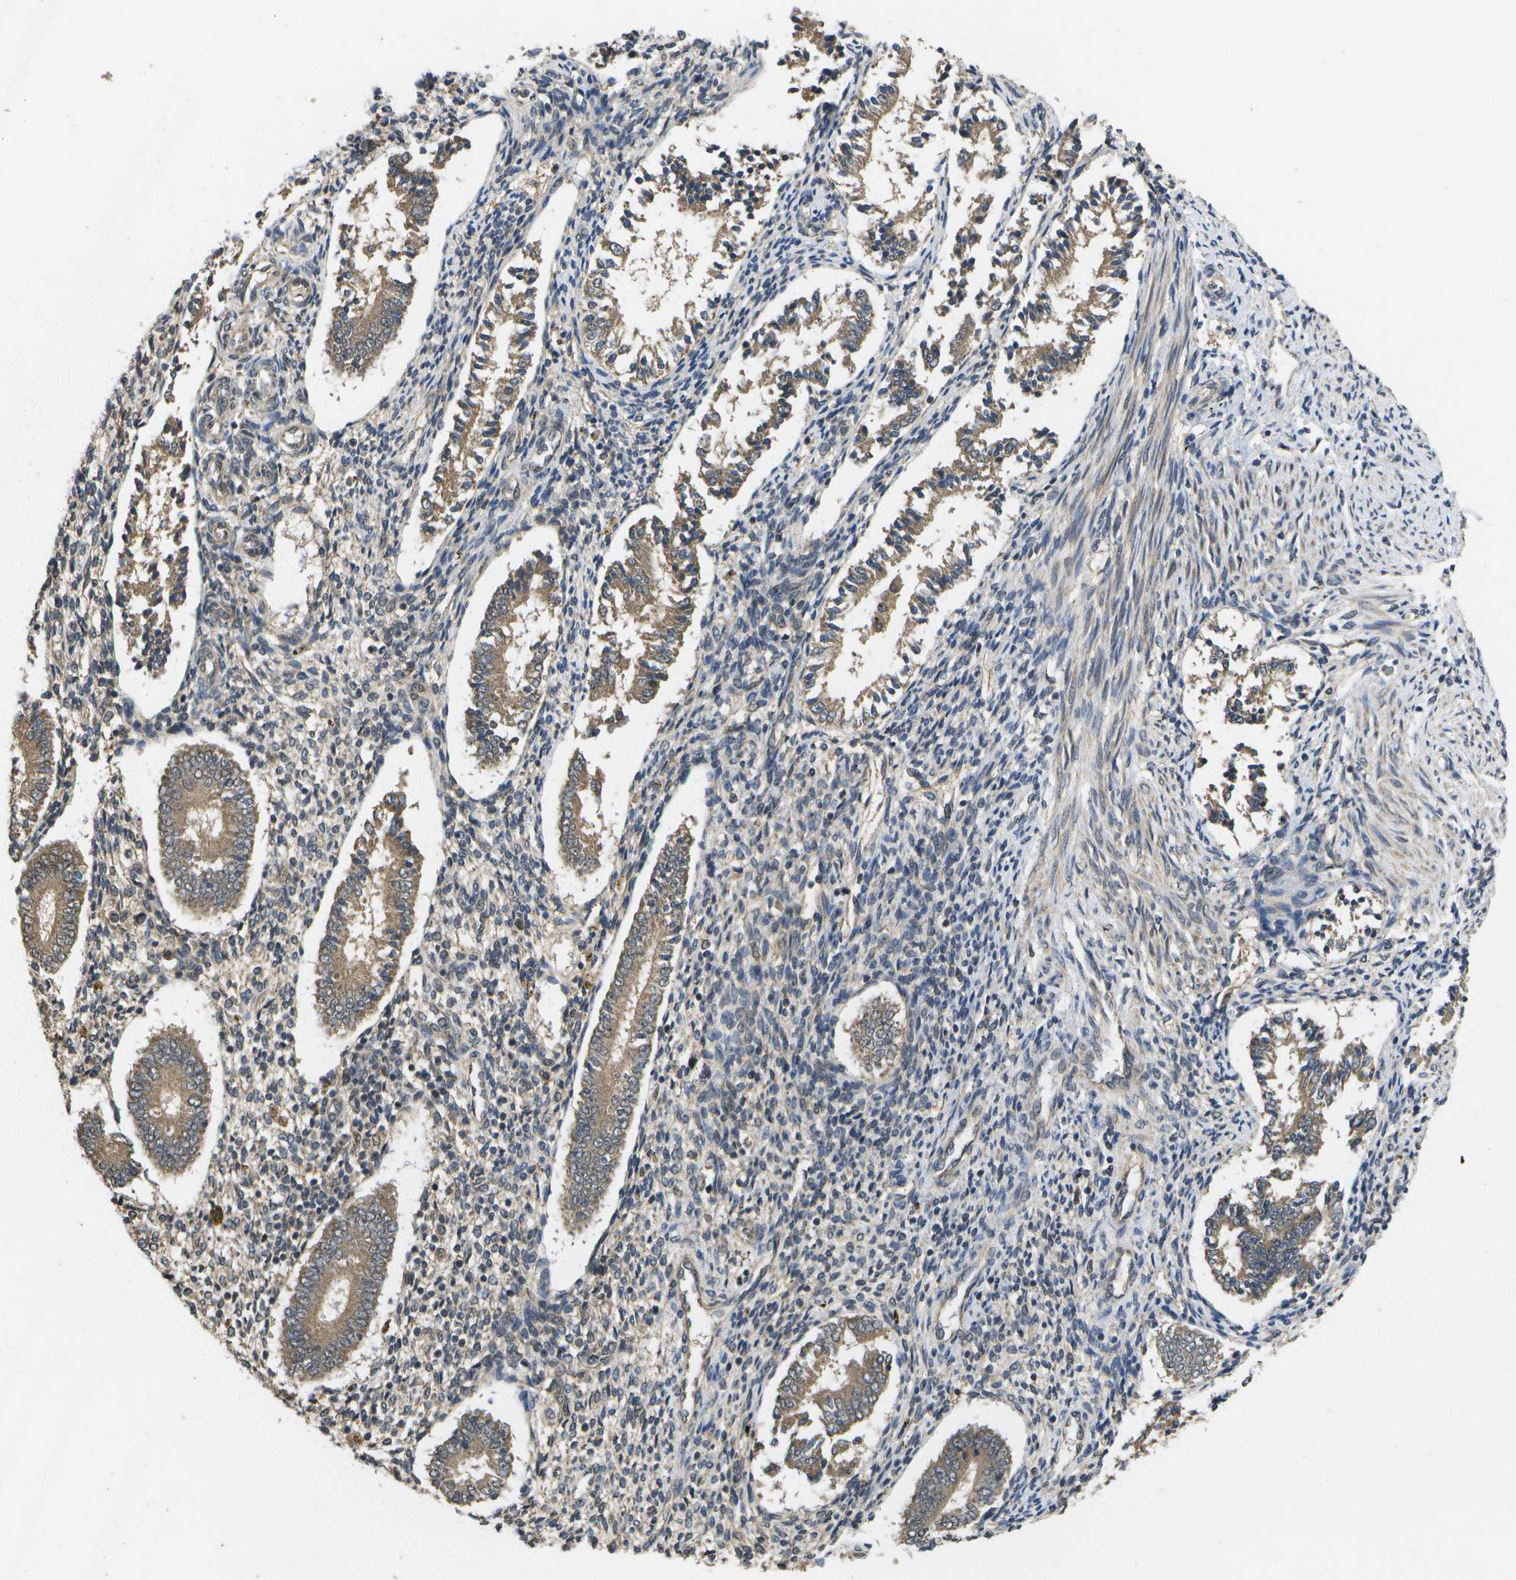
{"staining": {"intensity": "weak", "quantity": "25%-75%", "location": "cytoplasmic/membranous"}, "tissue": "endometrium", "cell_type": "Cells in endometrial stroma", "image_type": "normal", "snomed": [{"axis": "morphology", "description": "Normal tissue, NOS"}, {"axis": "topography", "description": "Endometrium"}], "caption": "Immunohistochemical staining of unremarkable human endometrium displays weak cytoplasmic/membranous protein expression in about 25%-75% of cells in endometrial stroma. (DAB (3,3'-diaminobenzidine) = brown stain, brightfield microscopy at high magnification).", "gene": "ALAS1", "patient": {"sex": "female", "age": 42}}